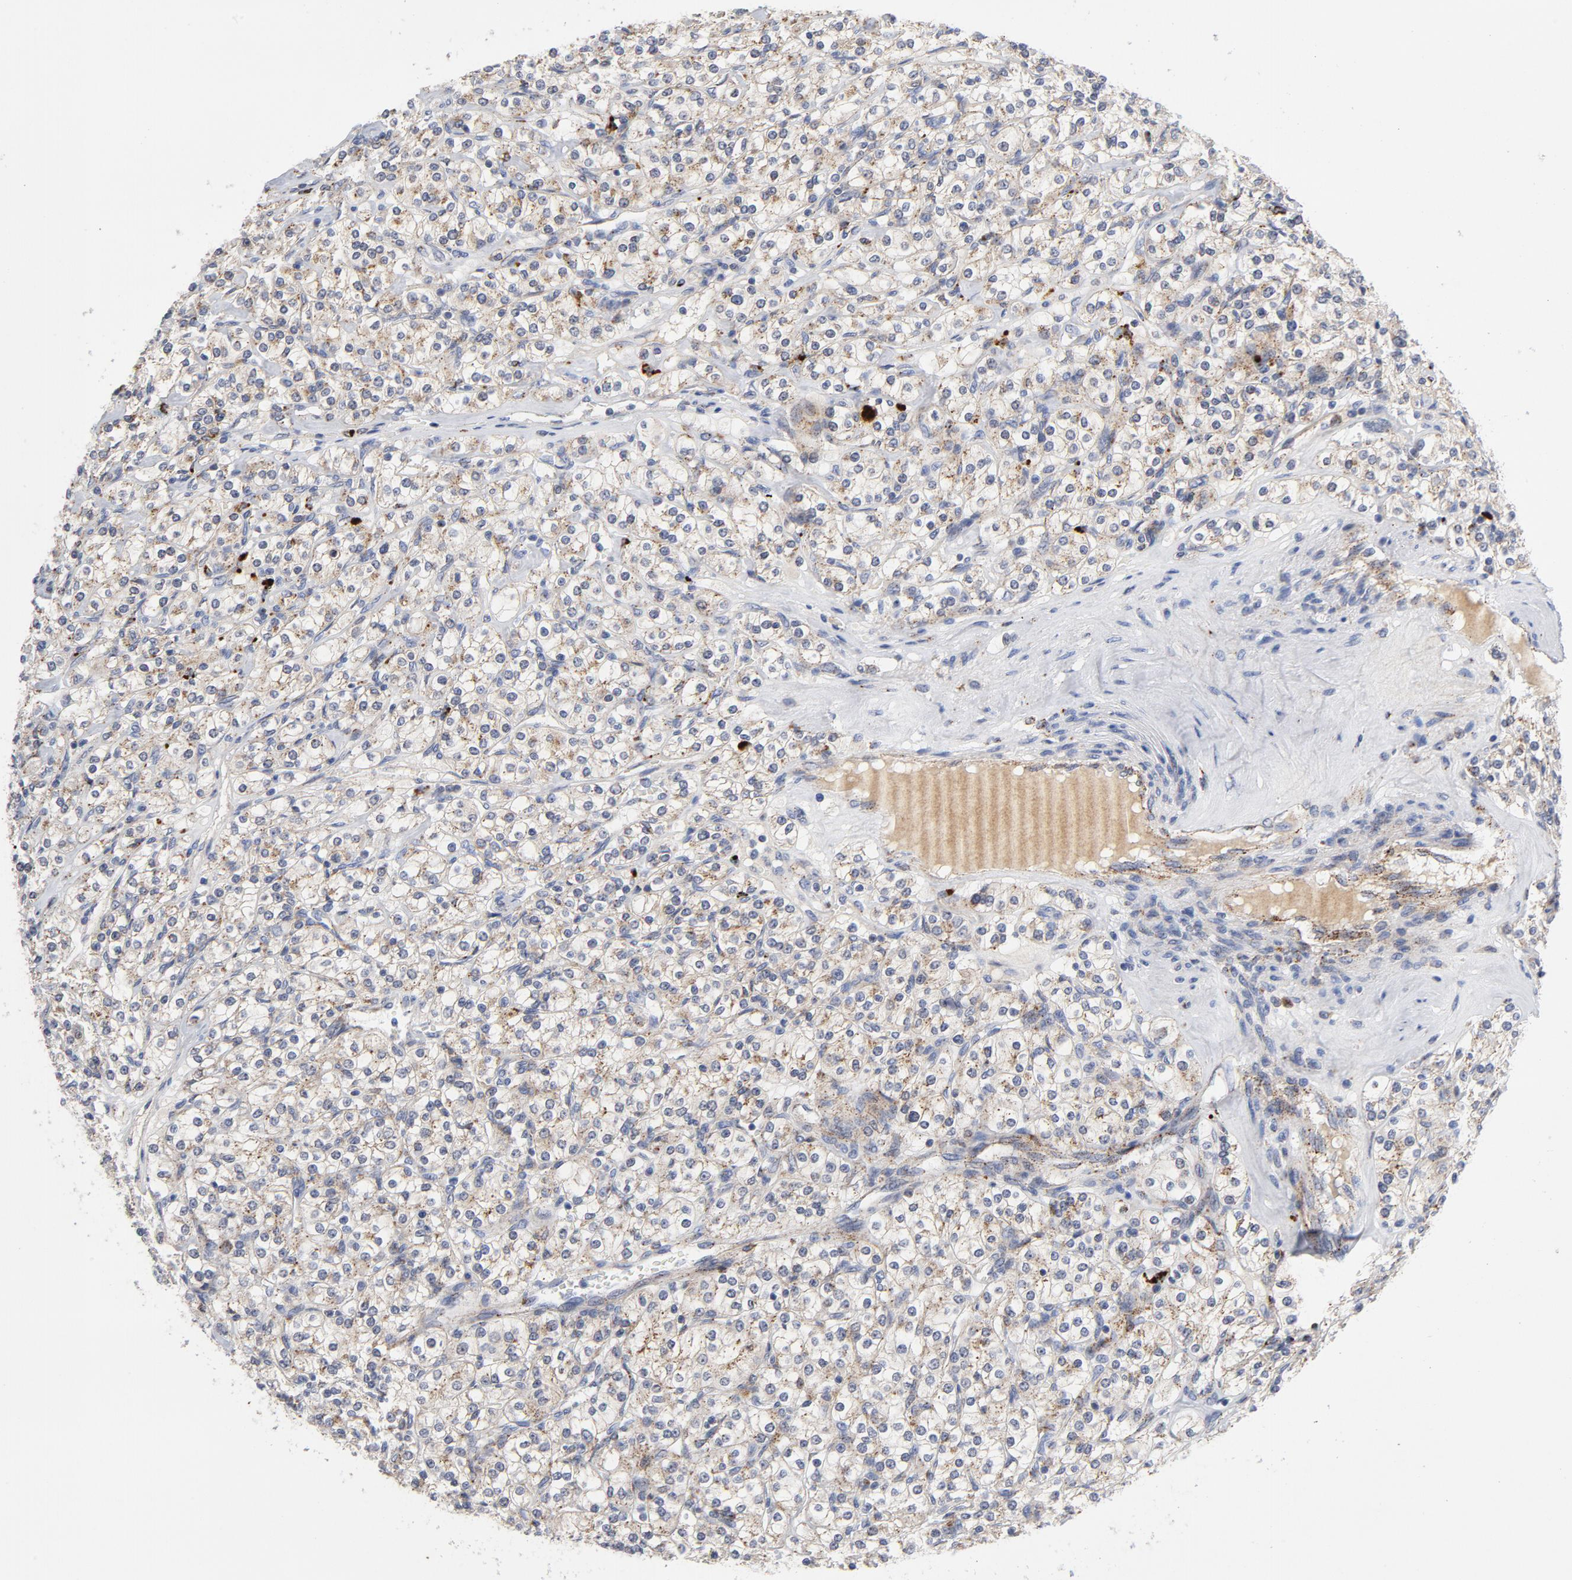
{"staining": {"intensity": "weak", "quantity": "25%-75%", "location": "cytoplasmic/membranous"}, "tissue": "renal cancer", "cell_type": "Tumor cells", "image_type": "cancer", "snomed": [{"axis": "morphology", "description": "Adenocarcinoma, NOS"}, {"axis": "topography", "description": "Kidney"}], "caption": "Protein staining exhibits weak cytoplasmic/membranous positivity in about 25%-75% of tumor cells in renal cancer. The protein of interest is stained brown, and the nuclei are stained in blue (DAB IHC with brightfield microscopy, high magnification).", "gene": "AKT2", "patient": {"sex": "male", "age": 77}}